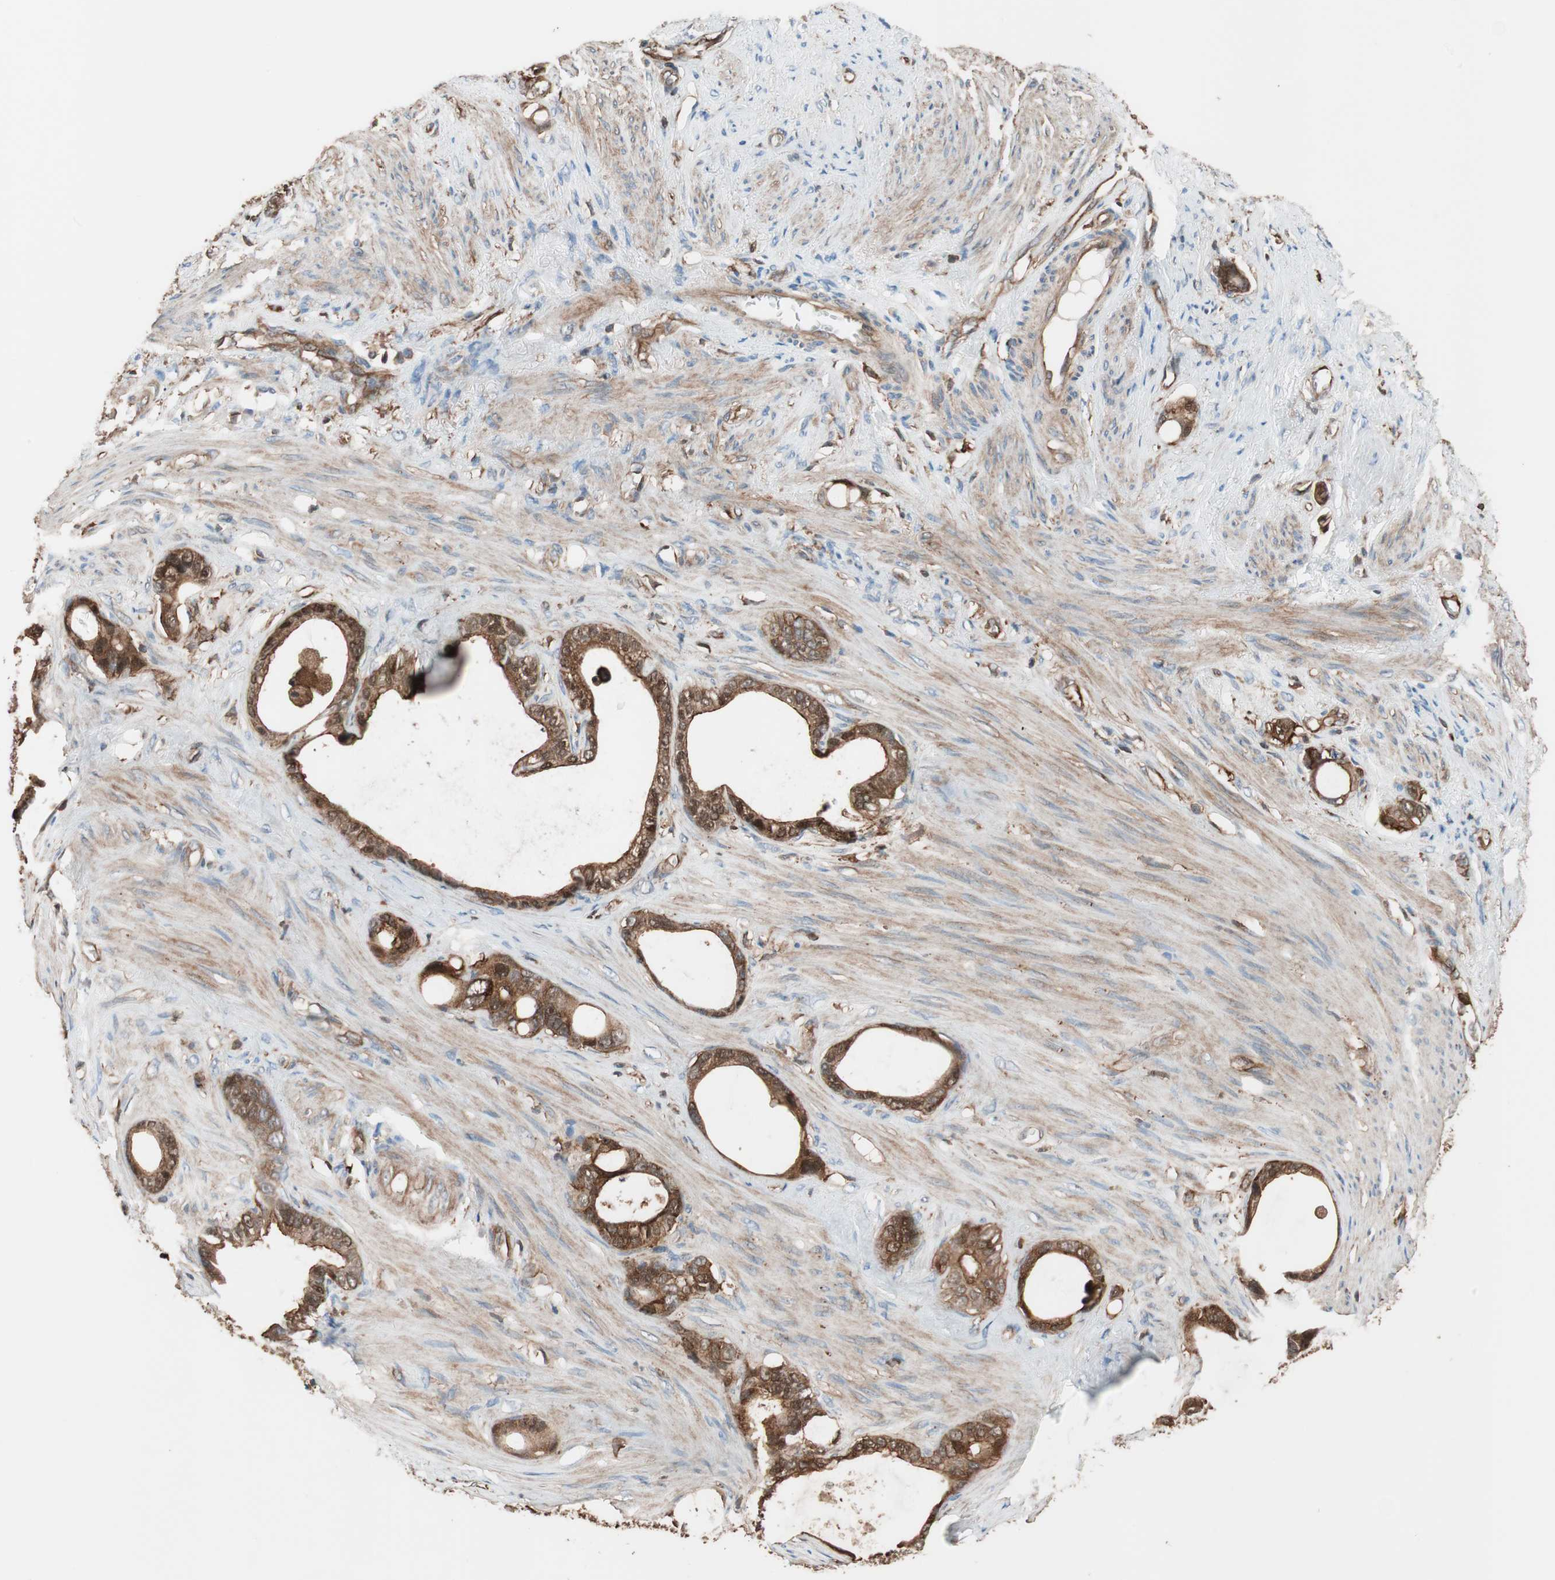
{"staining": {"intensity": "strong", "quantity": "25%-75%", "location": "cytoplasmic/membranous"}, "tissue": "stomach cancer", "cell_type": "Tumor cells", "image_type": "cancer", "snomed": [{"axis": "morphology", "description": "Adenocarcinoma, NOS"}, {"axis": "topography", "description": "Stomach"}], "caption": "DAB immunohistochemical staining of human stomach adenocarcinoma exhibits strong cytoplasmic/membranous protein positivity in about 25%-75% of tumor cells.", "gene": "VASP", "patient": {"sex": "female", "age": 75}}